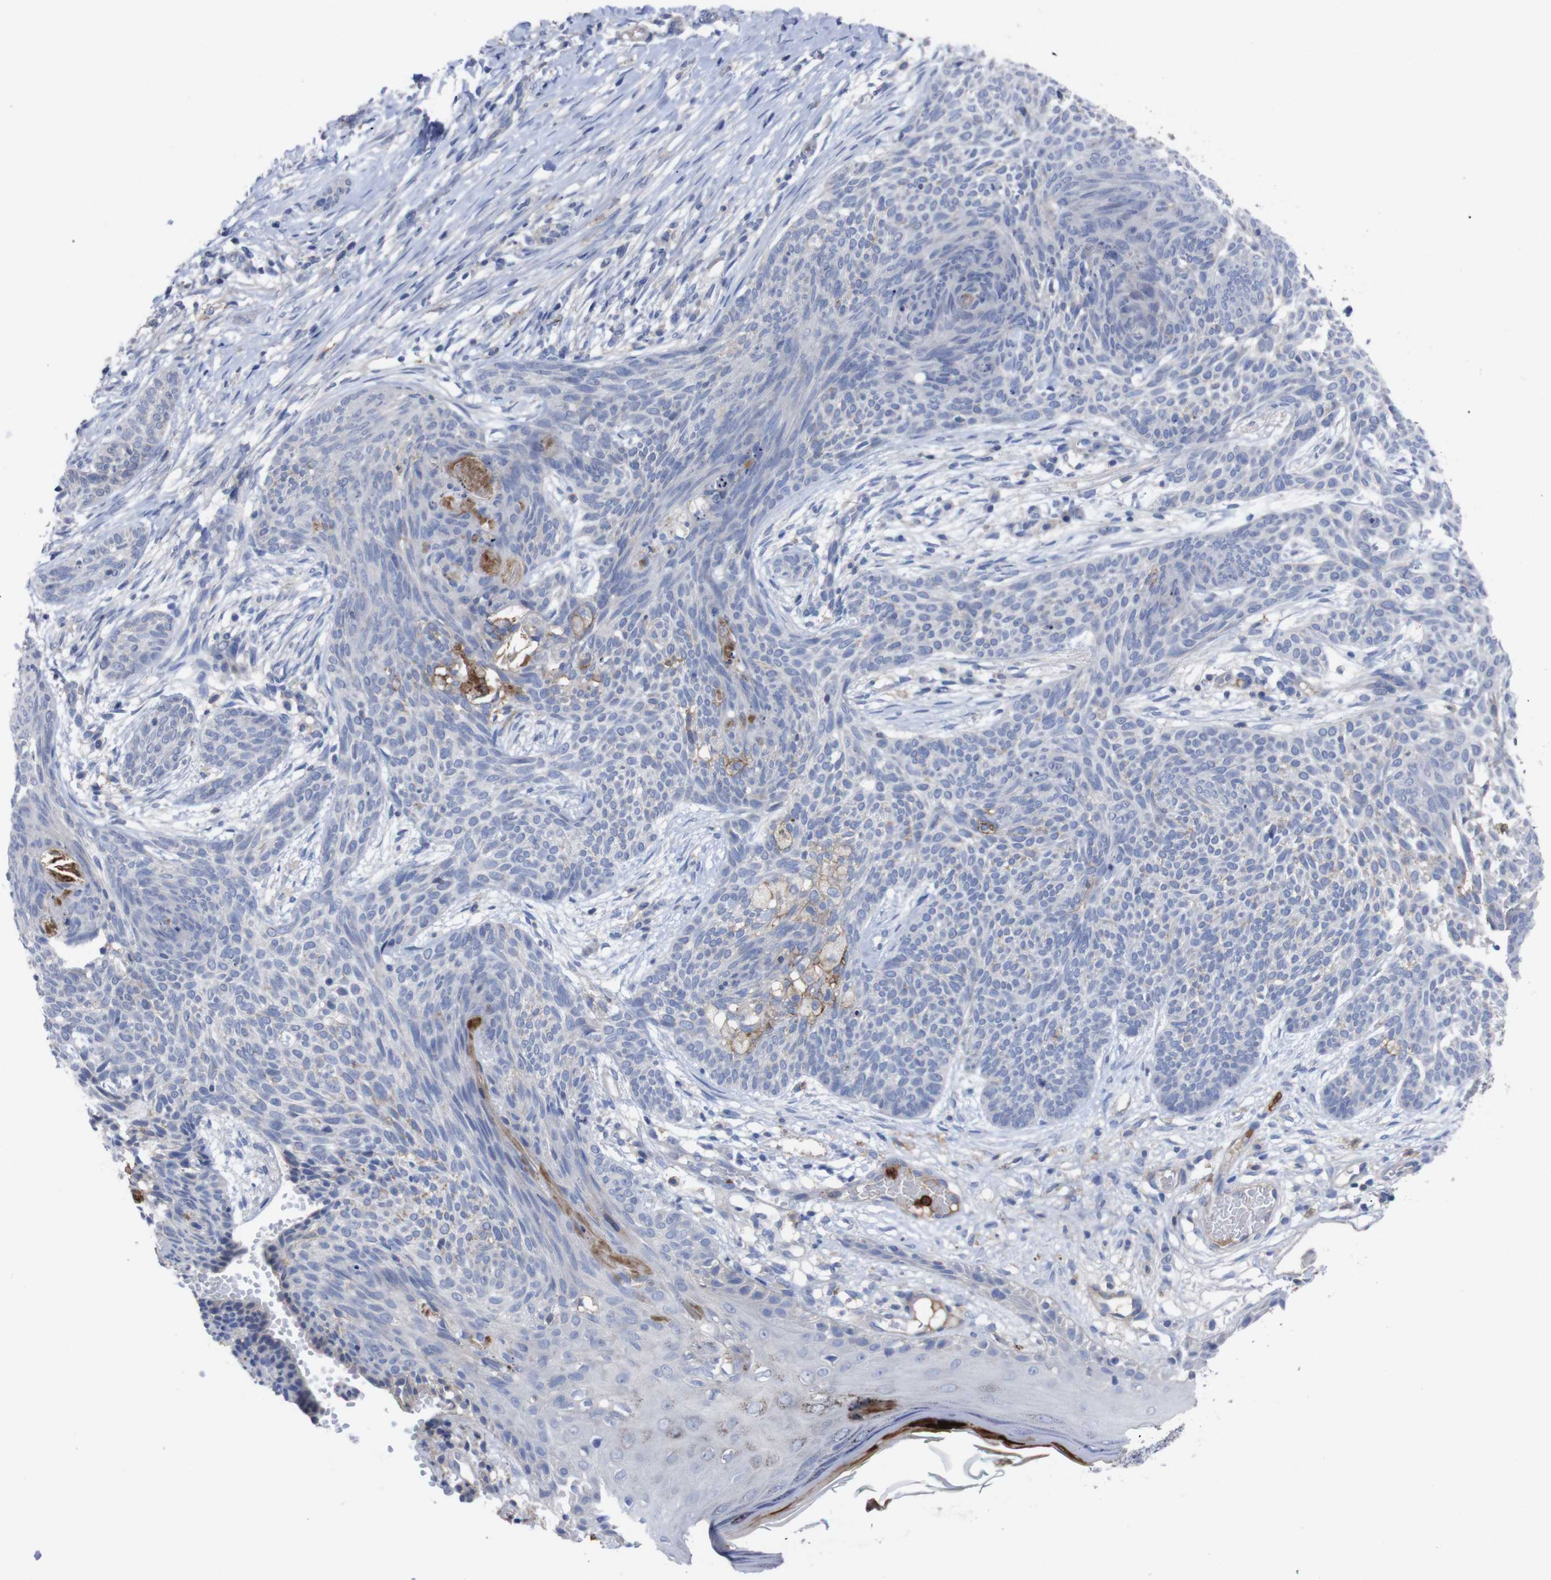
{"staining": {"intensity": "negative", "quantity": "none", "location": "none"}, "tissue": "skin cancer", "cell_type": "Tumor cells", "image_type": "cancer", "snomed": [{"axis": "morphology", "description": "Basal cell carcinoma"}, {"axis": "topography", "description": "Skin"}], "caption": "Immunohistochemistry (IHC) of human basal cell carcinoma (skin) reveals no staining in tumor cells.", "gene": "C5AR1", "patient": {"sex": "female", "age": 59}}